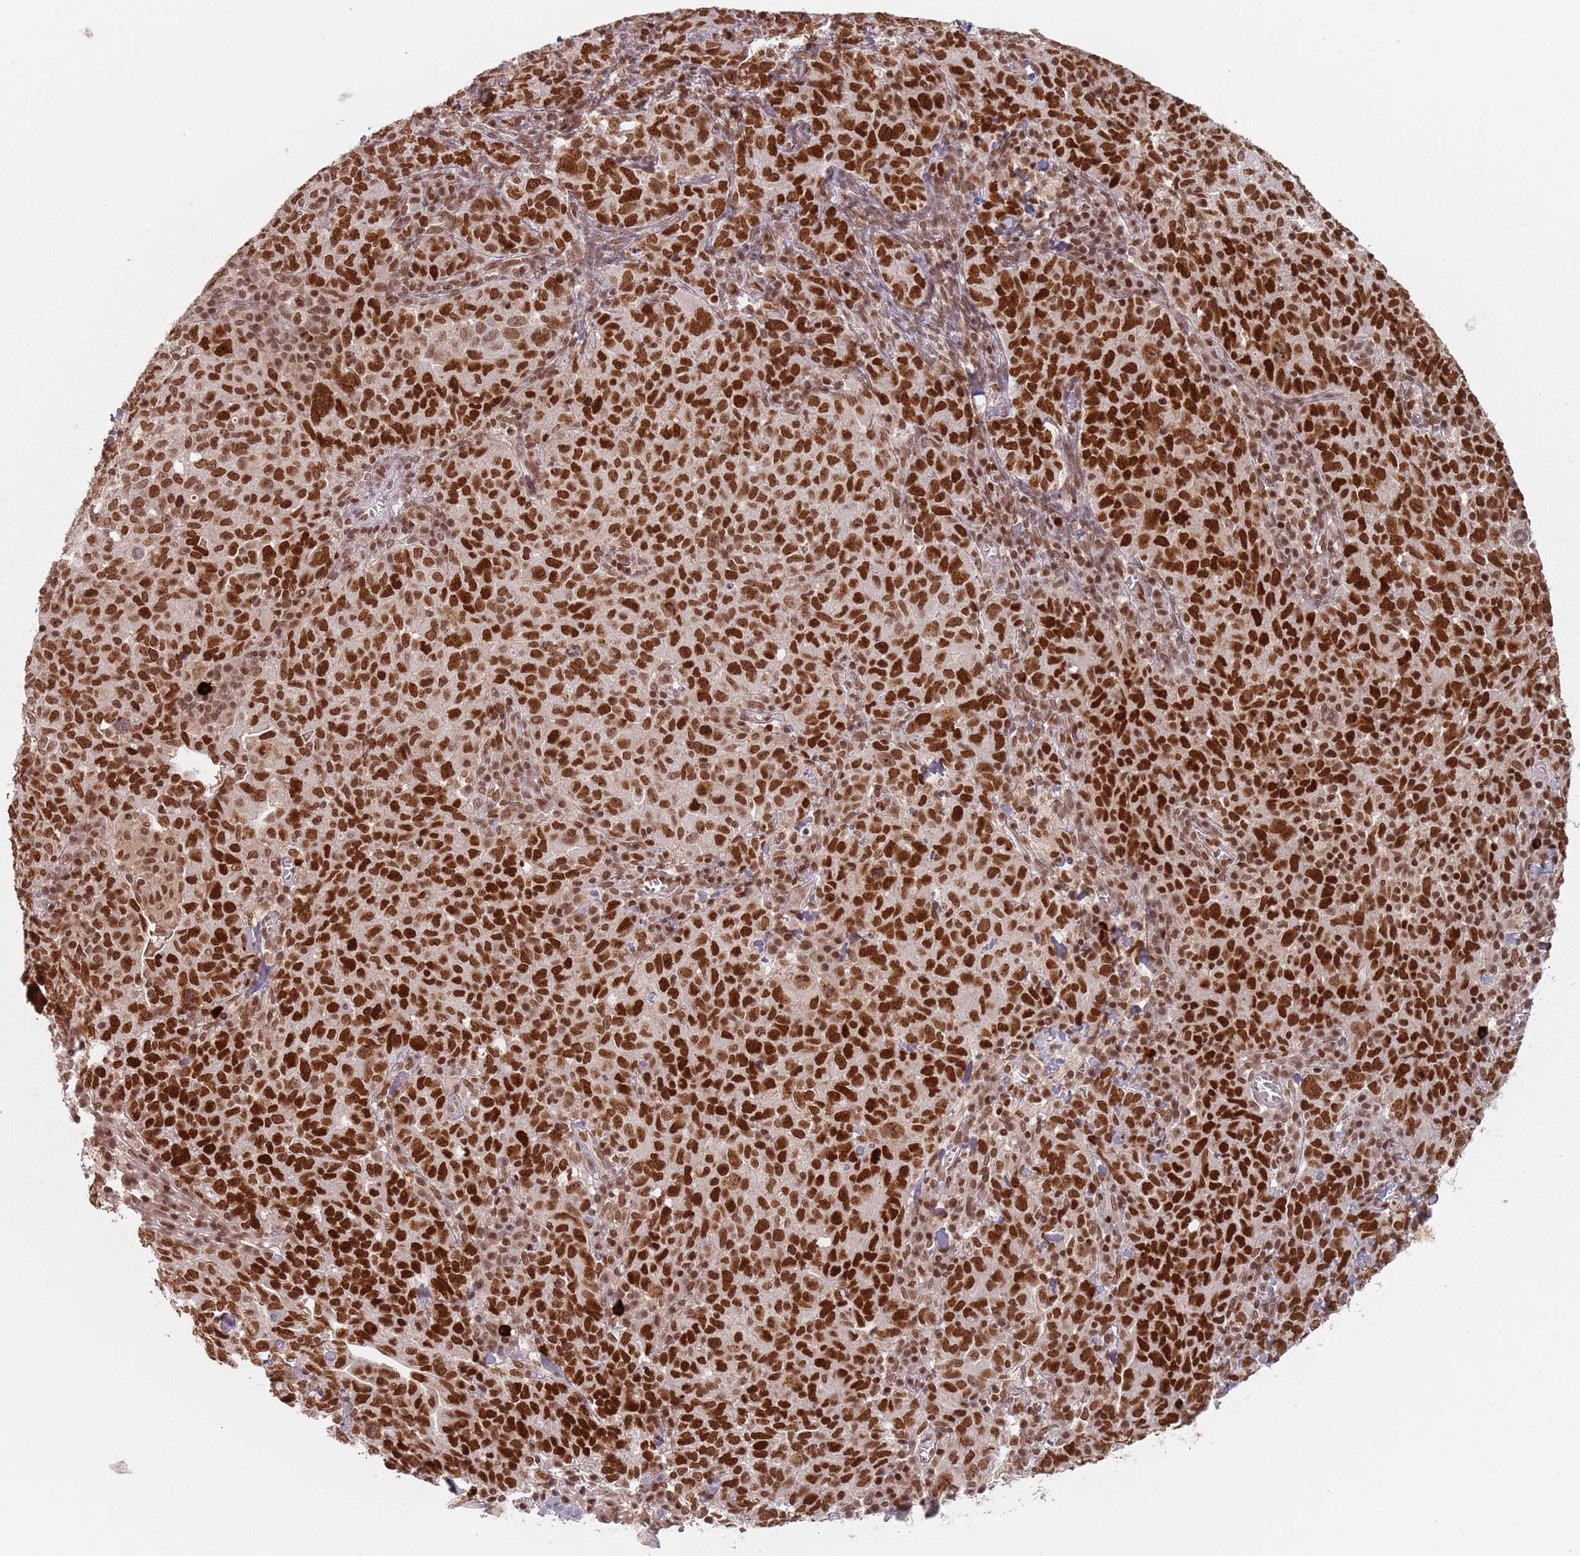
{"staining": {"intensity": "strong", "quantity": ">75%", "location": "nuclear"}, "tissue": "ovarian cancer", "cell_type": "Tumor cells", "image_type": "cancer", "snomed": [{"axis": "morphology", "description": "Carcinoma, endometroid"}, {"axis": "topography", "description": "Ovary"}], "caption": "A brown stain shows strong nuclear staining of a protein in human ovarian endometroid carcinoma tumor cells. The protein of interest is stained brown, and the nuclei are stained in blue (DAB IHC with brightfield microscopy, high magnification).", "gene": "NUP50", "patient": {"sex": "female", "age": 62}}